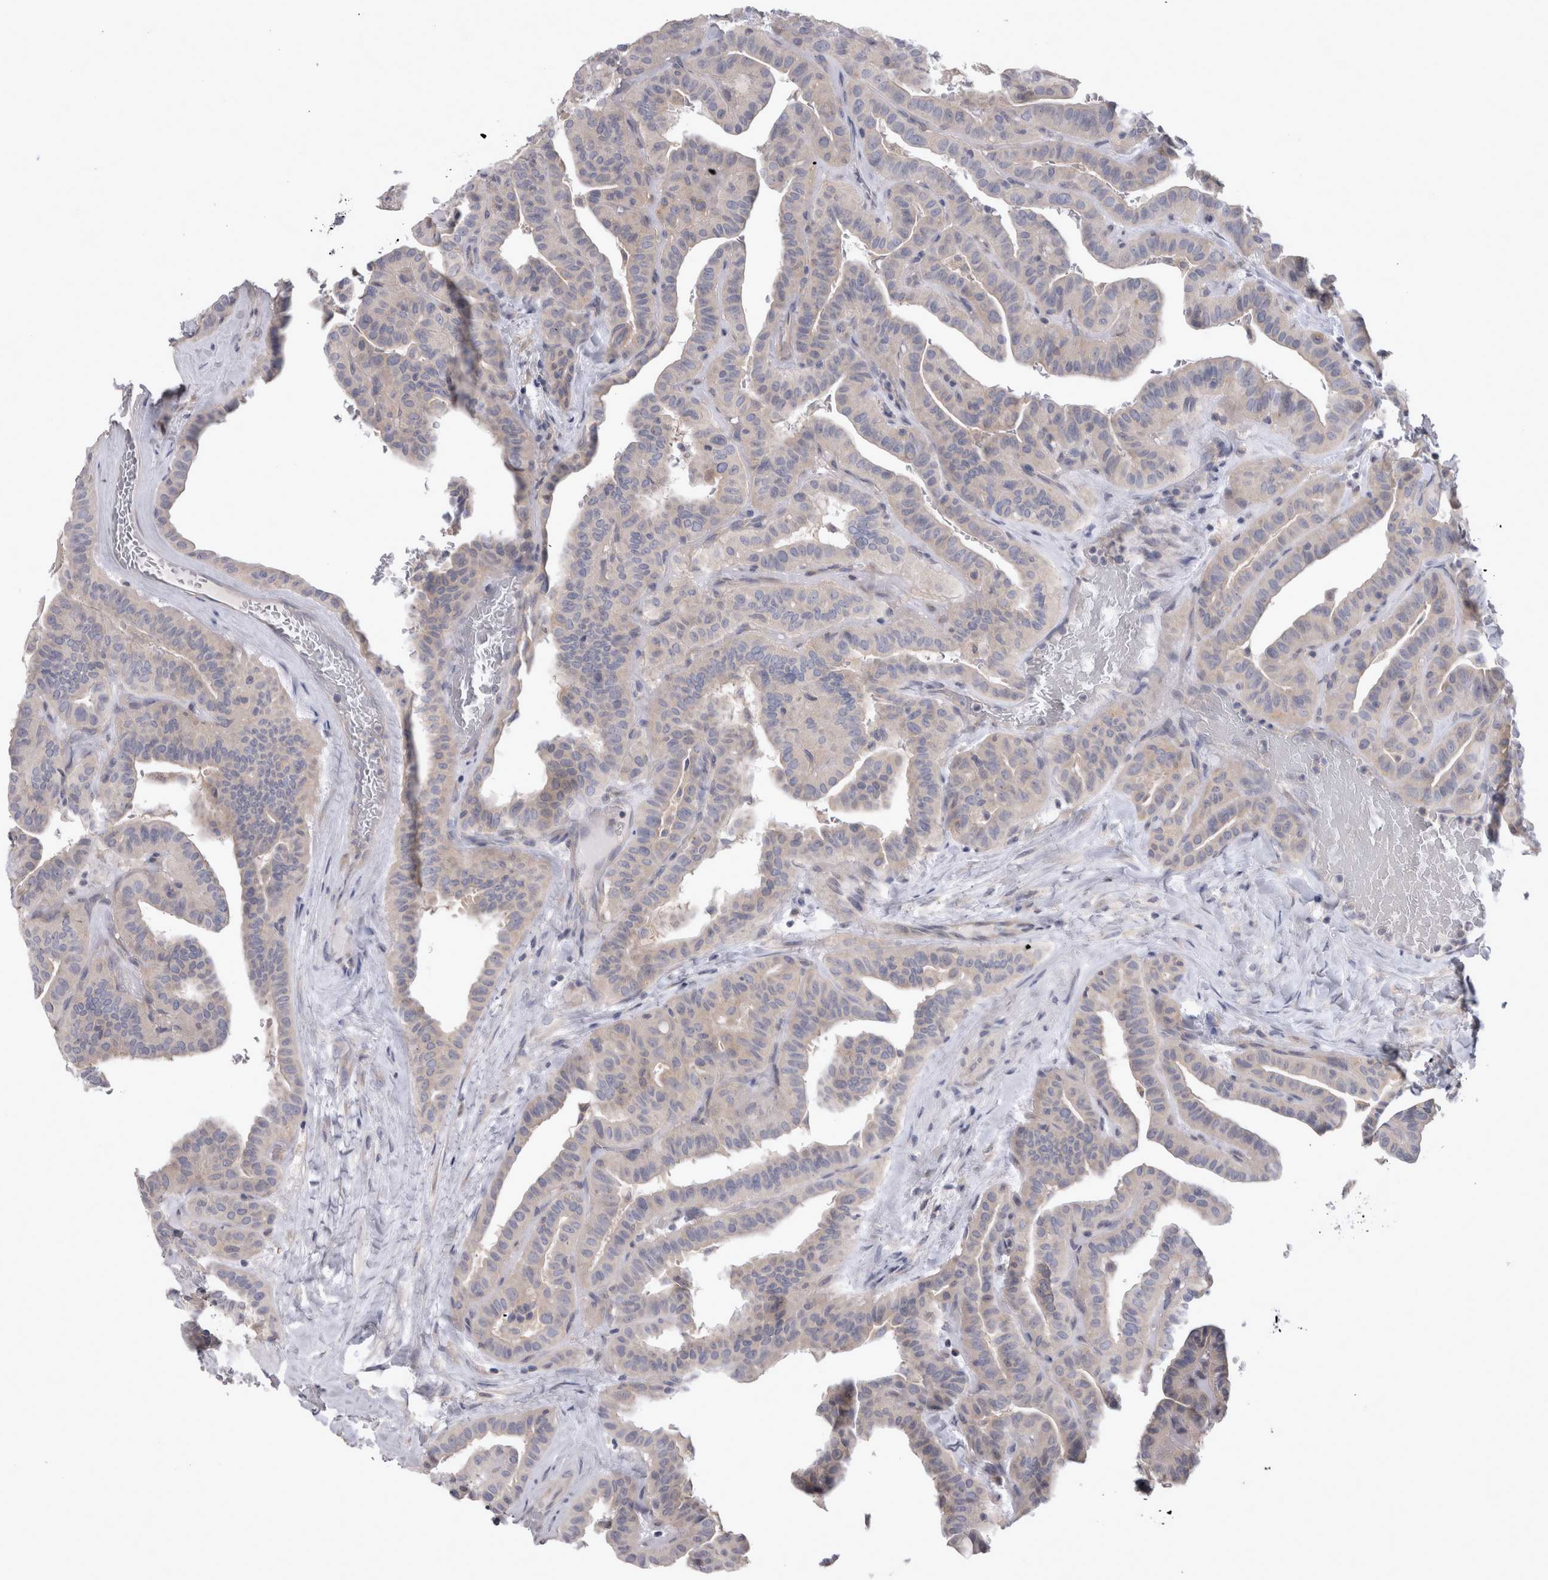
{"staining": {"intensity": "negative", "quantity": "none", "location": "none"}, "tissue": "thyroid cancer", "cell_type": "Tumor cells", "image_type": "cancer", "snomed": [{"axis": "morphology", "description": "Papillary adenocarcinoma, NOS"}, {"axis": "topography", "description": "Thyroid gland"}], "caption": "DAB (3,3'-diaminobenzidine) immunohistochemical staining of human thyroid cancer (papillary adenocarcinoma) displays no significant staining in tumor cells.", "gene": "LRRC40", "patient": {"sex": "male", "age": 77}}